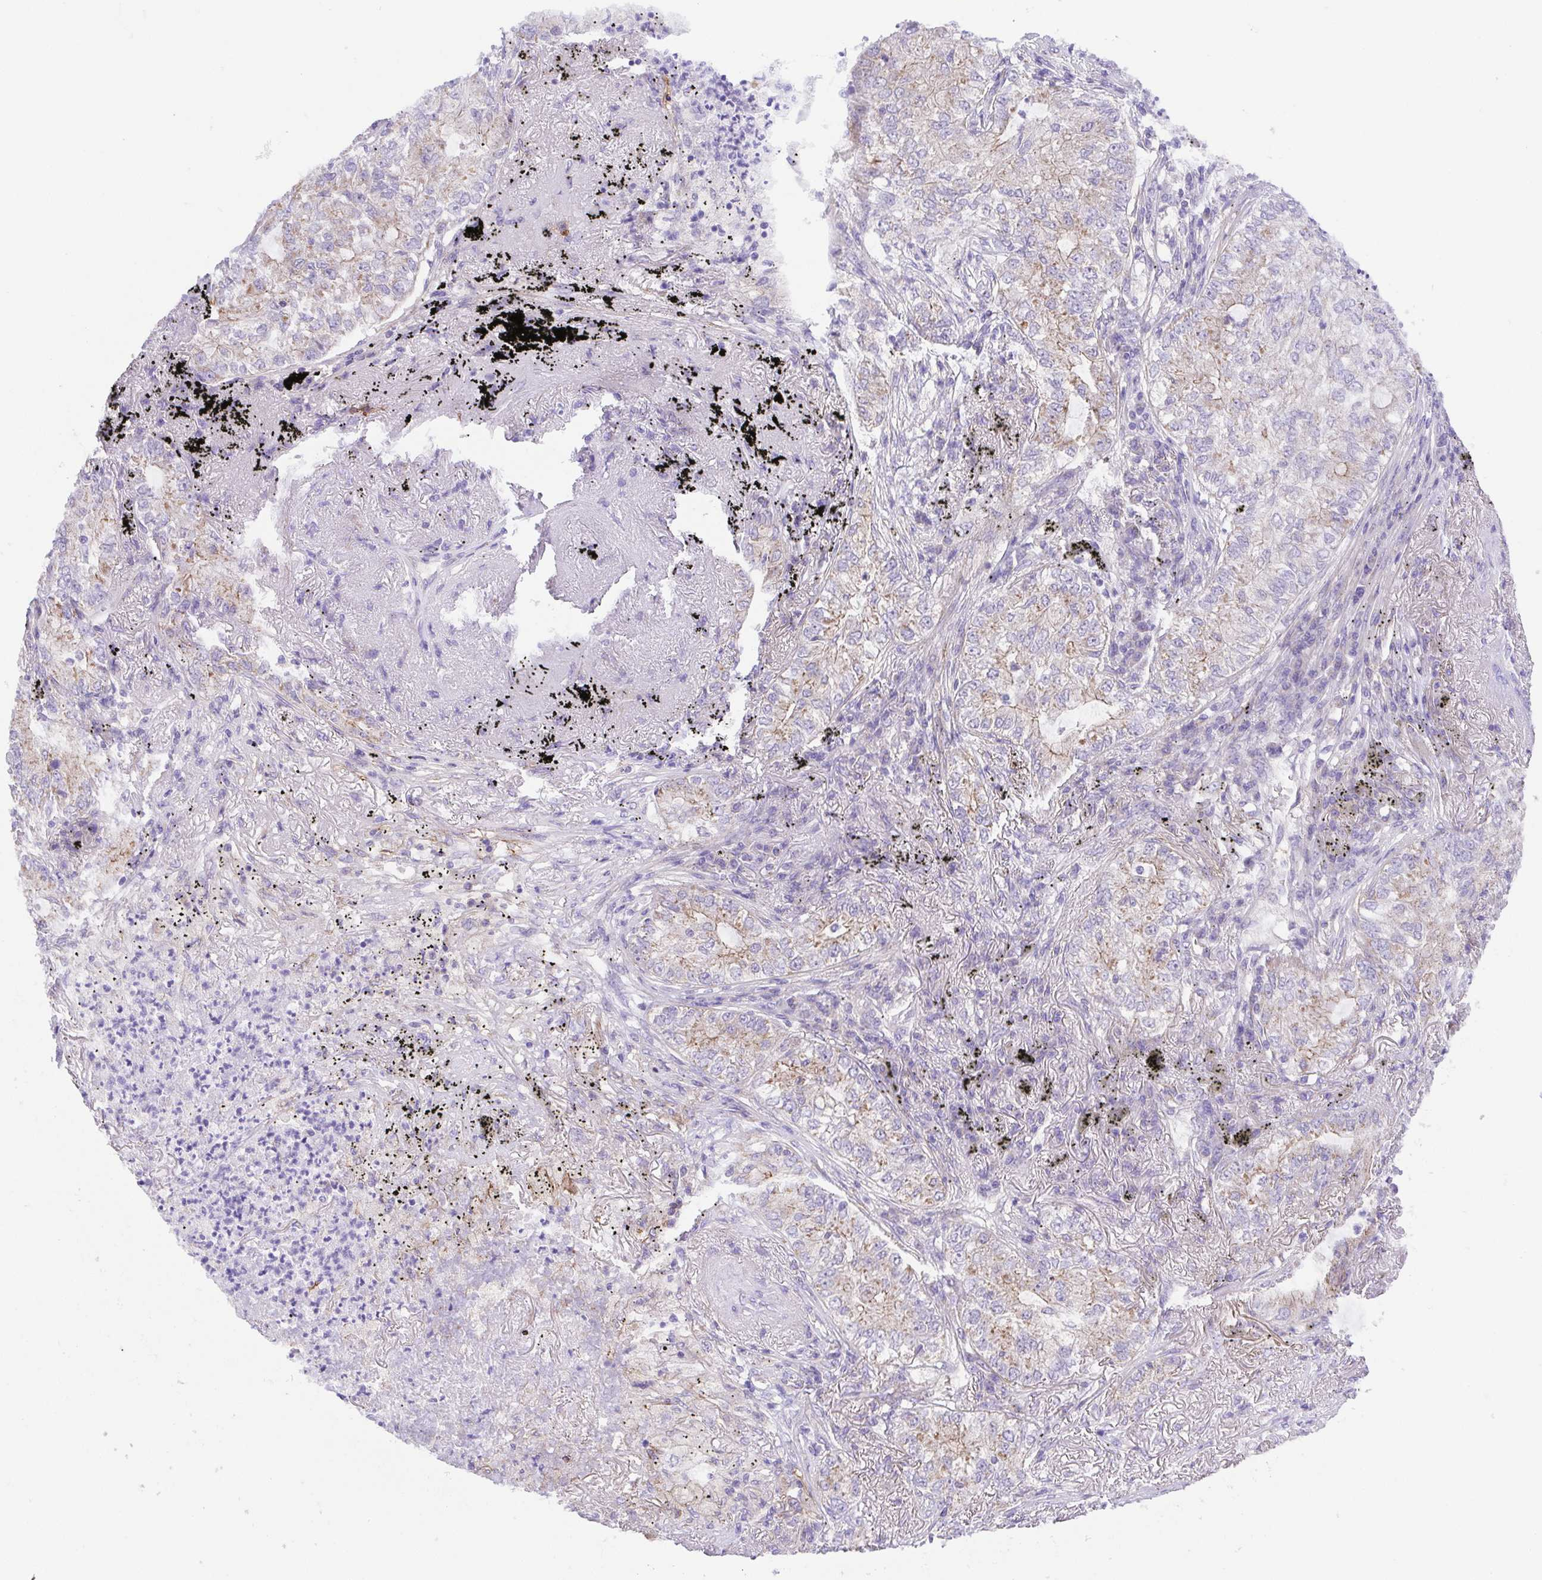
{"staining": {"intensity": "weak", "quantity": "25%-75%", "location": "cytoplasmic/membranous"}, "tissue": "lung cancer", "cell_type": "Tumor cells", "image_type": "cancer", "snomed": [{"axis": "morphology", "description": "Adenocarcinoma, NOS"}, {"axis": "topography", "description": "Lung"}], "caption": "A brown stain labels weak cytoplasmic/membranous staining of a protein in human adenocarcinoma (lung) tumor cells.", "gene": "SLC13A1", "patient": {"sex": "female", "age": 73}}